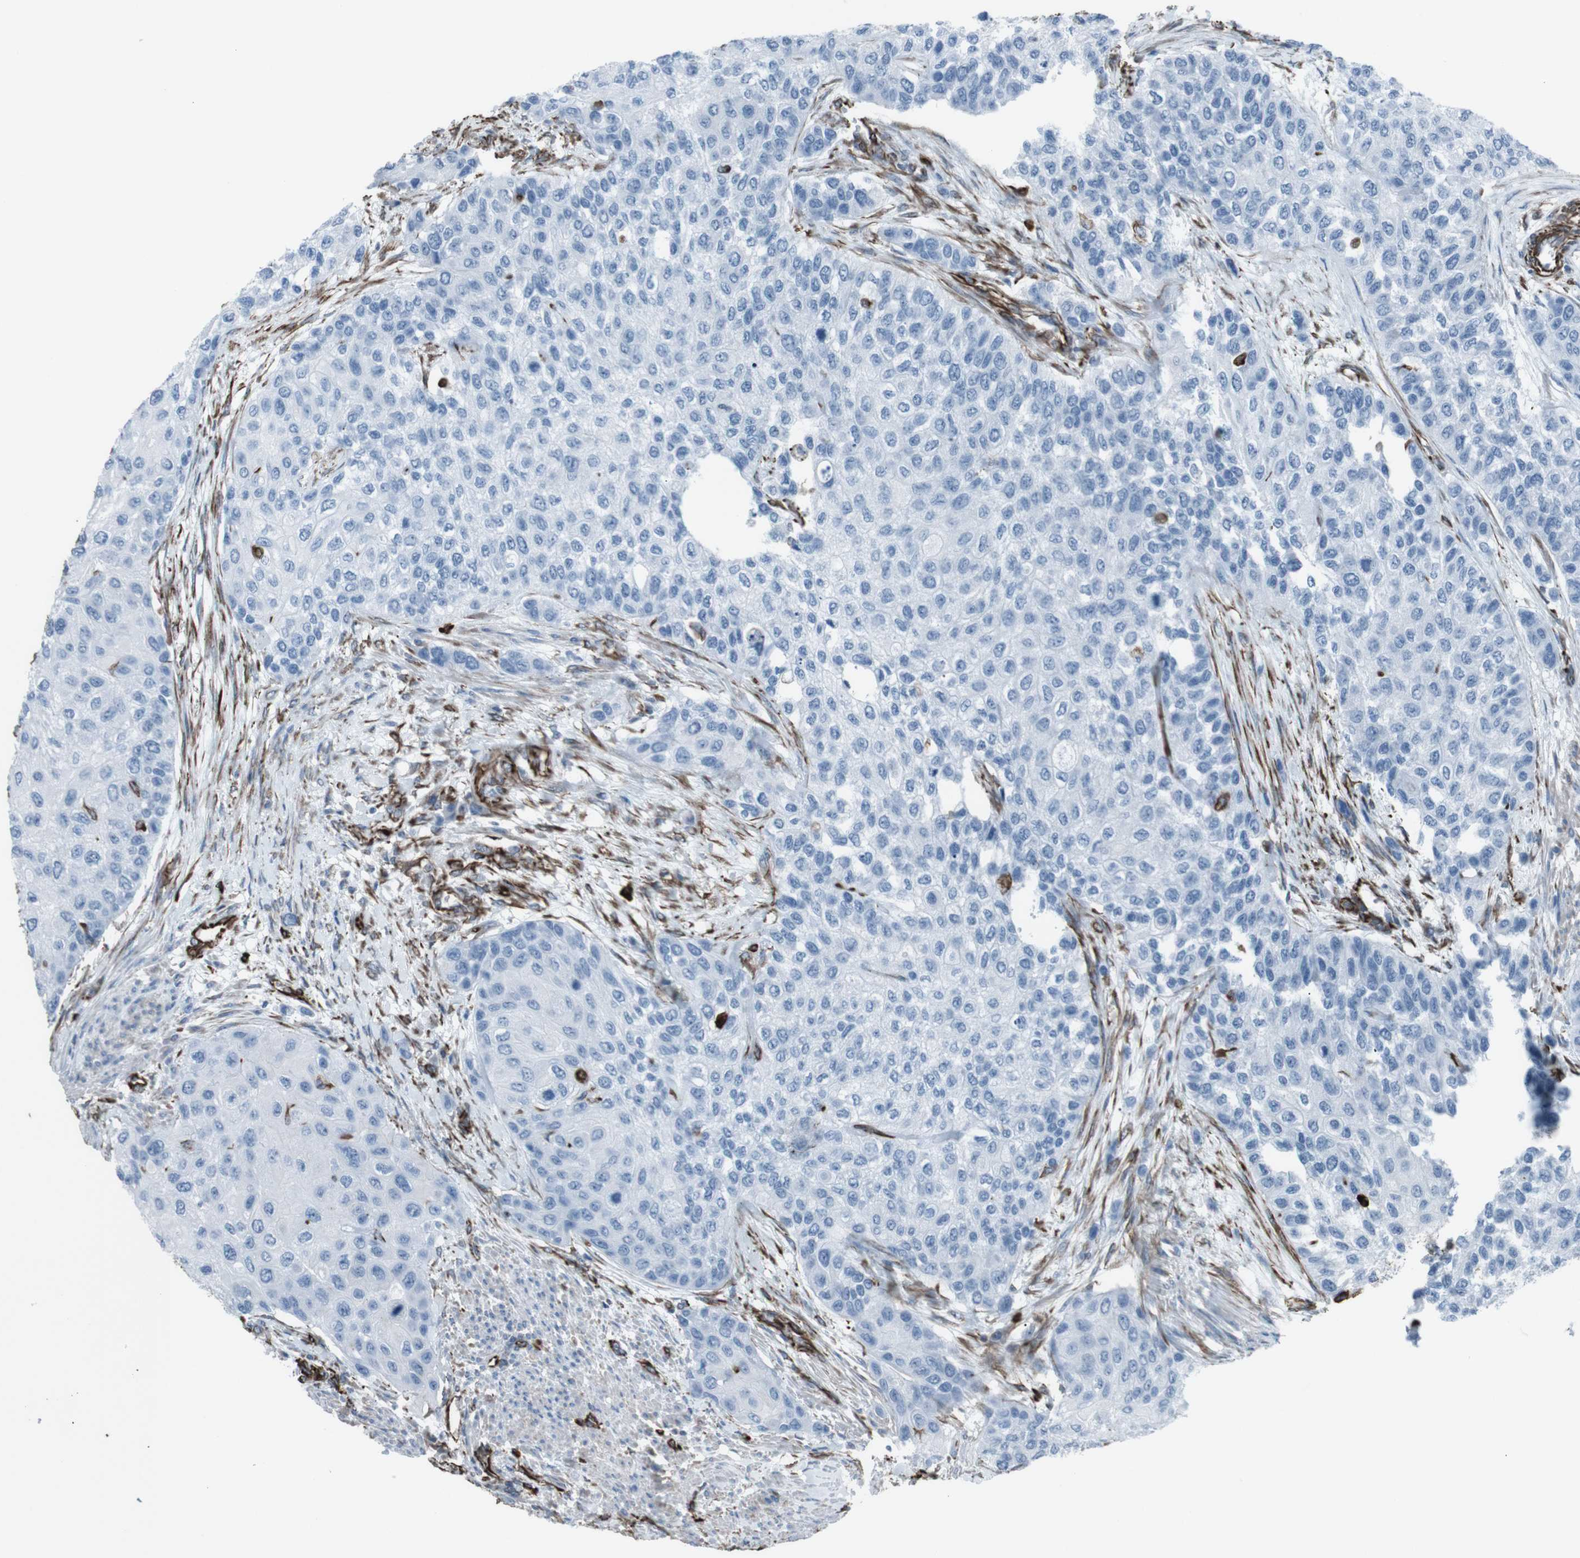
{"staining": {"intensity": "negative", "quantity": "none", "location": "none"}, "tissue": "urothelial cancer", "cell_type": "Tumor cells", "image_type": "cancer", "snomed": [{"axis": "morphology", "description": "Urothelial carcinoma, High grade"}, {"axis": "topography", "description": "Urinary bladder"}], "caption": "High-grade urothelial carcinoma was stained to show a protein in brown. There is no significant positivity in tumor cells.", "gene": "ZDHHC6", "patient": {"sex": "female", "age": 56}}